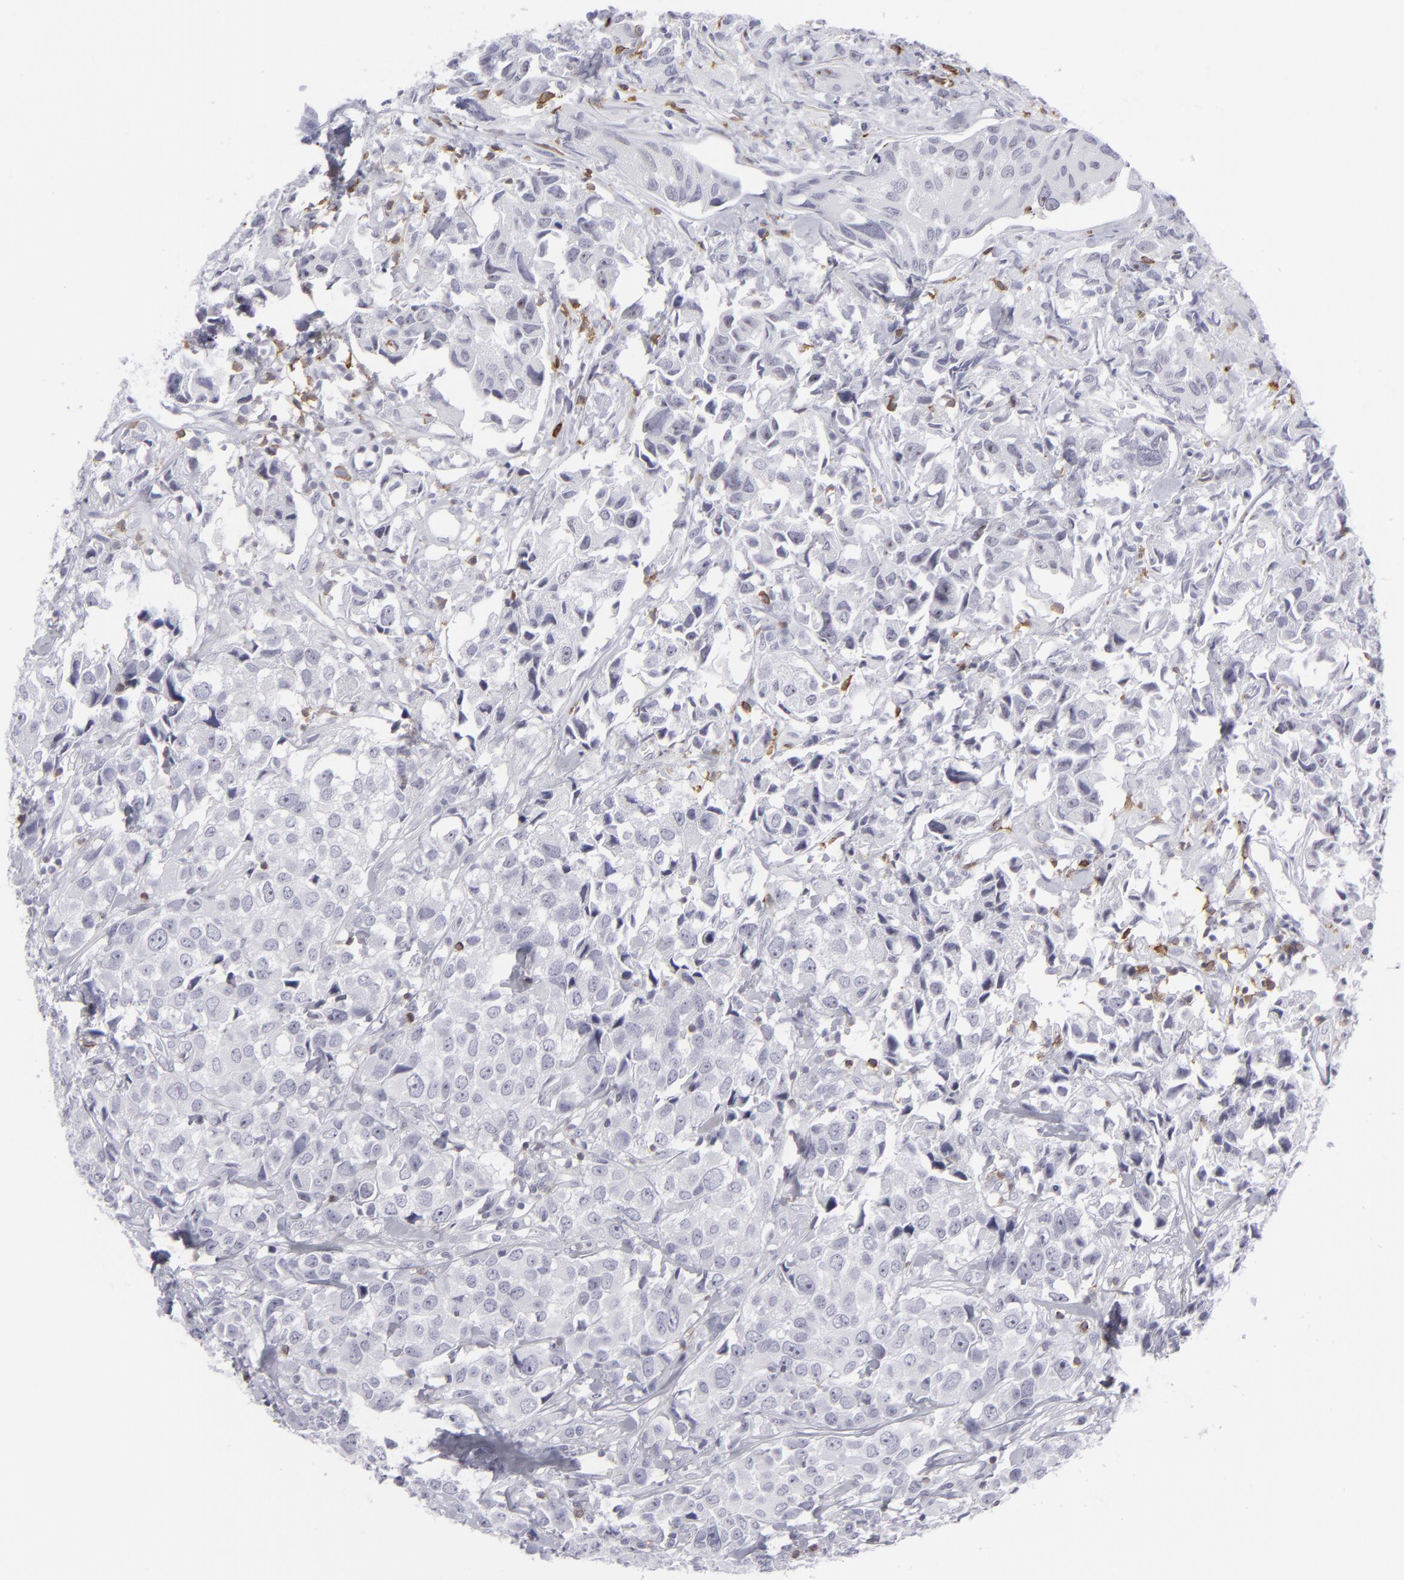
{"staining": {"intensity": "negative", "quantity": "none", "location": "none"}, "tissue": "urothelial cancer", "cell_type": "Tumor cells", "image_type": "cancer", "snomed": [{"axis": "morphology", "description": "Urothelial carcinoma, High grade"}, {"axis": "topography", "description": "Urinary bladder"}], "caption": "Immunohistochemistry of human urothelial cancer demonstrates no positivity in tumor cells.", "gene": "CD7", "patient": {"sex": "female", "age": 75}}